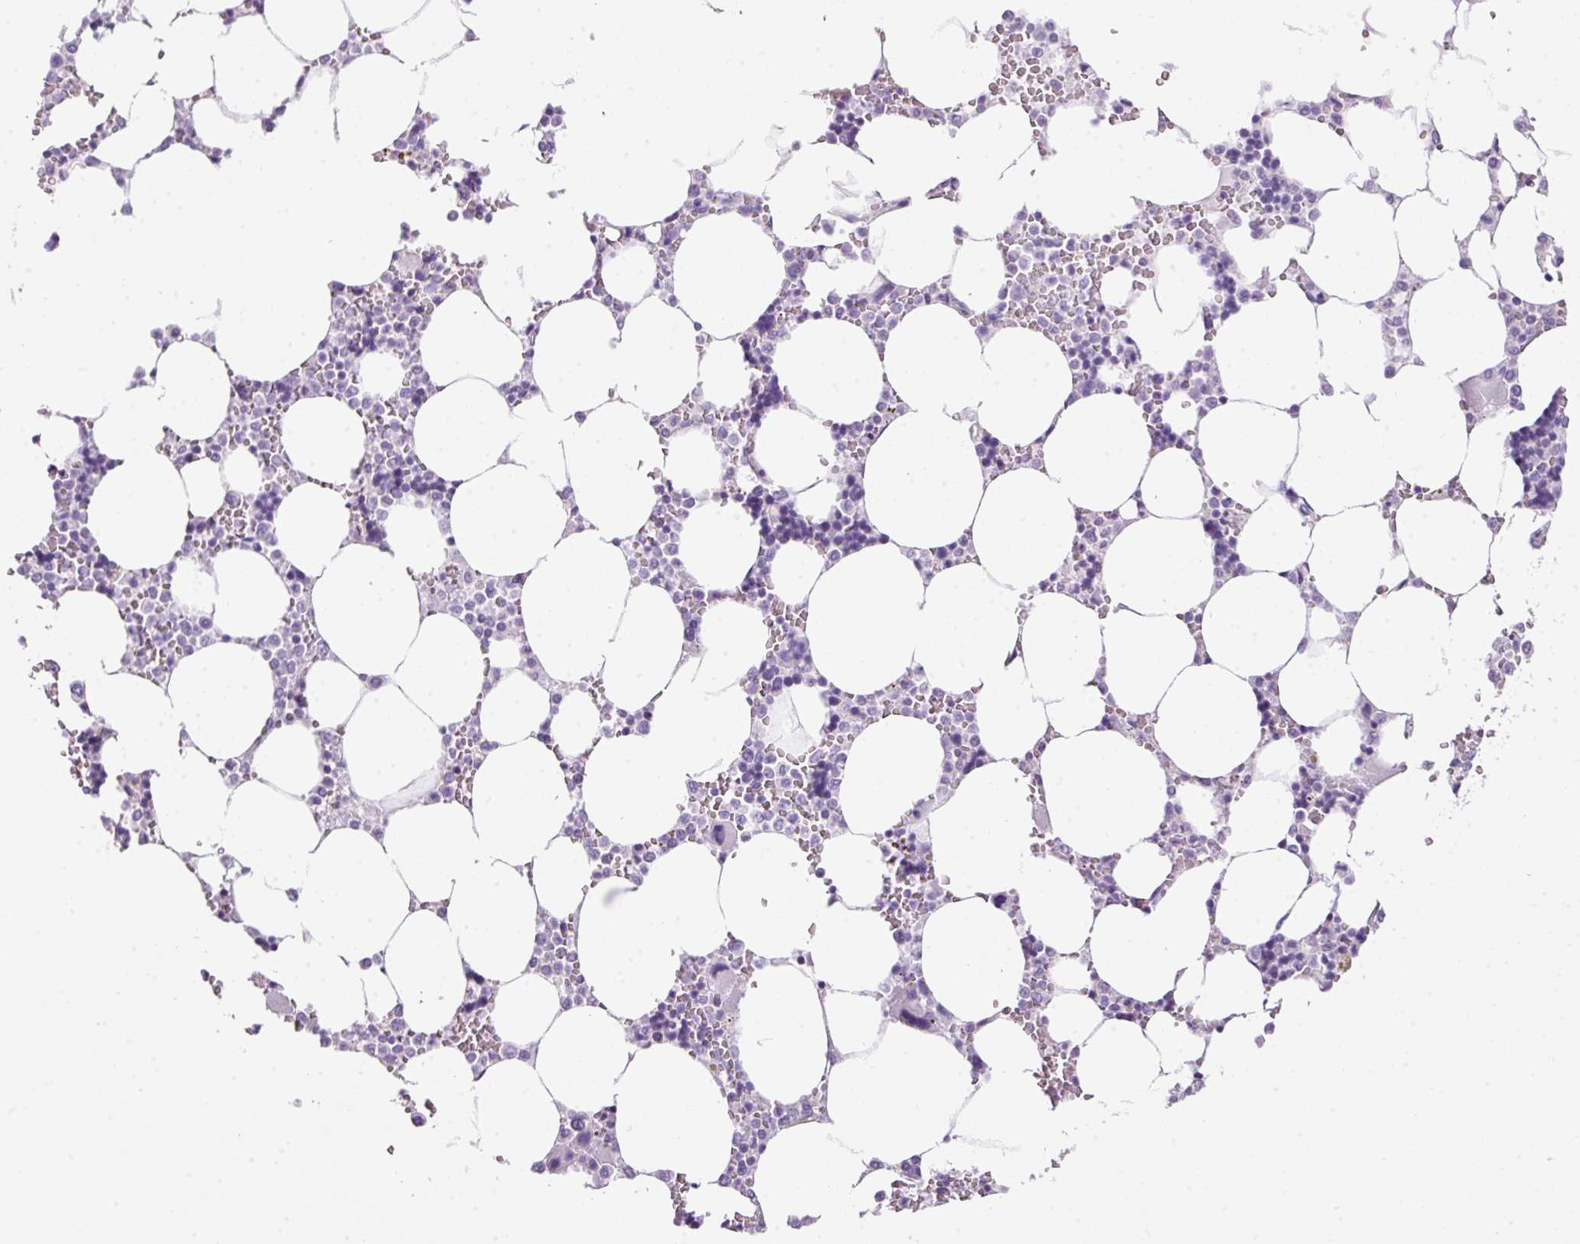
{"staining": {"intensity": "negative", "quantity": "none", "location": "none"}, "tissue": "bone marrow", "cell_type": "Hematopoietic cells", "image_type": "normal", "snomed": [{"axis": "morphology", "description": "Normal tissue, NOS"}, {"axis": "topography", "description": "Bone marrow"}], "caption": "Immunohistochemistry (IHC) histopathology image of normal human bone marrow stained for a protein (brown), which displays no positivity in hematopoietic cells.", "gene": "BSND", "patient": {"sex": "male", "age": 64}}